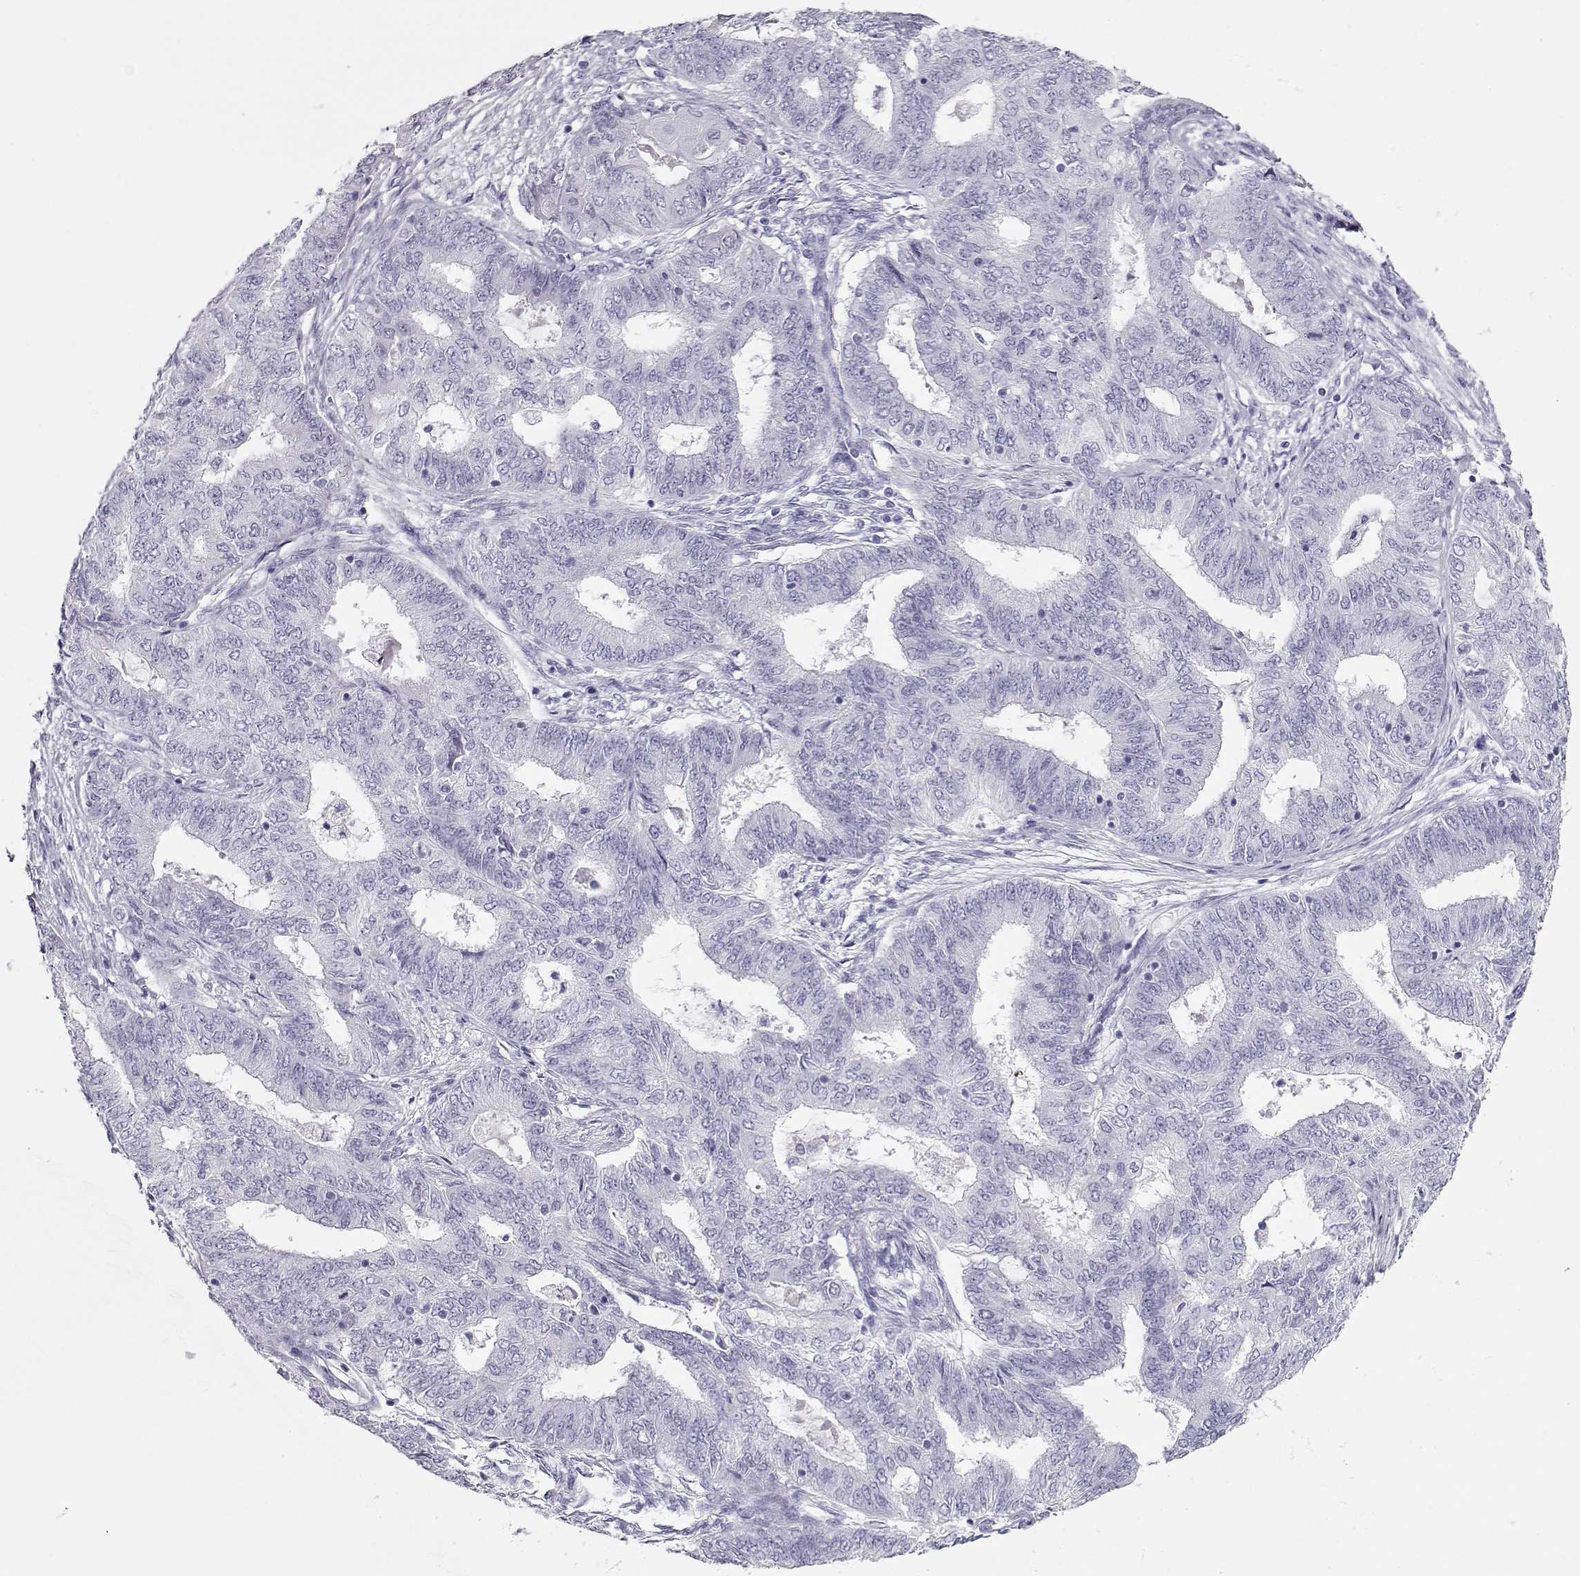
{"staining": {"intensity": "negative", "quantity": "none", "location": "none"}, "tissue": "endometrial cancer", "cell_type": "Tumor cells", "image_type": "cancer", "snomed": [{"axis": "morphology", "description": "Adenocarcinoma, NOS"}, {"axis": "topography", "description": "Endometrium"}], "caption": "Endometrial cancer was stained to show a protein in brown. There is no significant staining in tumor cells. Brightfield microscopy of immunohistochemistry stained with DAB (brown) and hematoxylin (blue), captured at high magnification.", "gene": "MAGEC1", "patient": {"sex": "female", "age": 62}}